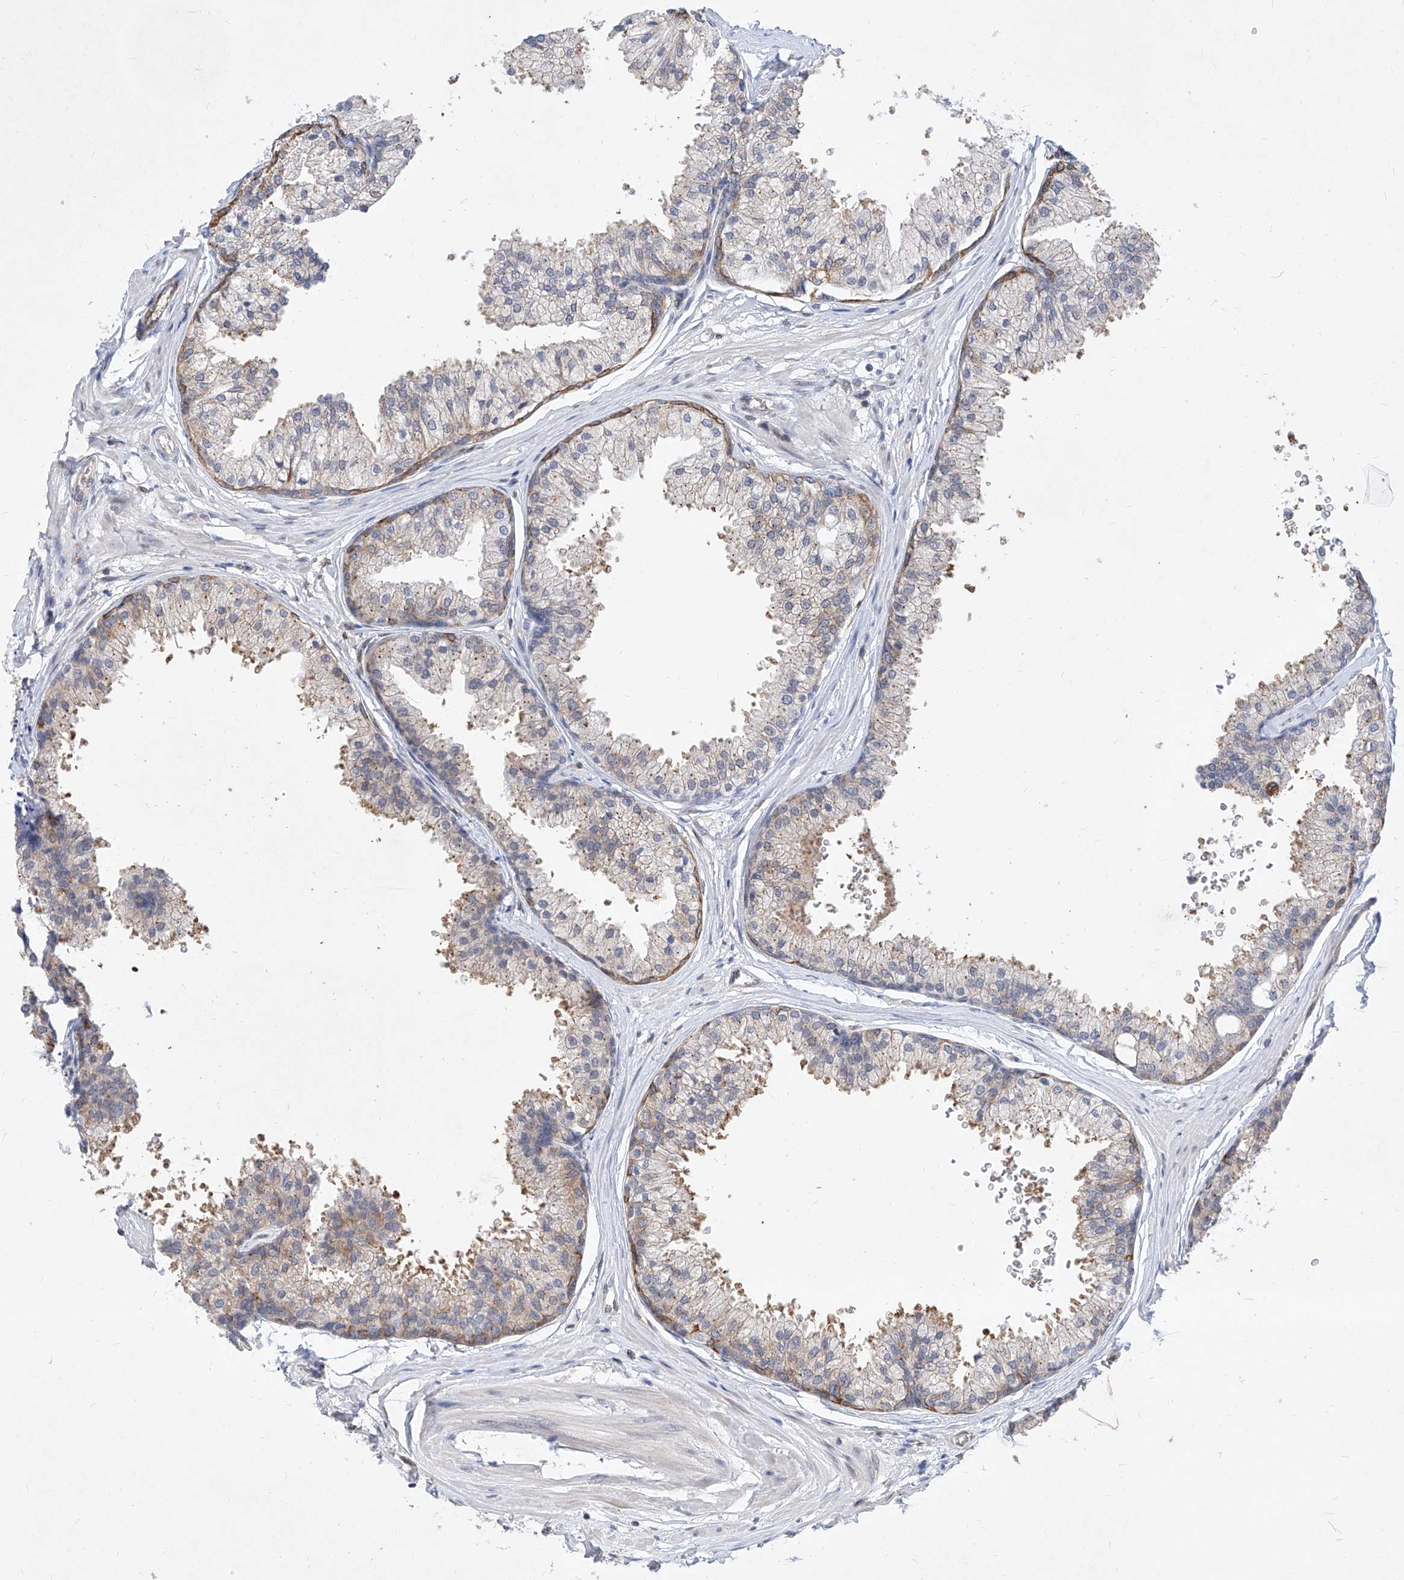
{"staining": {"intensity": "moderate", "quantity": "<25%", "location": "cytoplasmic/membranous"}, "tissue": "prostate", "cell_type": "Glandular cells", "image_type": "normal", "snomed": [{"axis": "morphology", "description": "Normal tissue, NOS"}, {"axis": "topography", "description": "Prostate"}], "caption": "IHC image of benign prostate: prostate stained using immunohistochemistry (IHC) reveals low levels of moderate protein expression localized specifically in the cytoplasmic/membranous of glandular cells, appearing as a cytoplasmic/membranous brown color.", "gene": "MX2", "patient": {"sex": "male", "age": 48}}